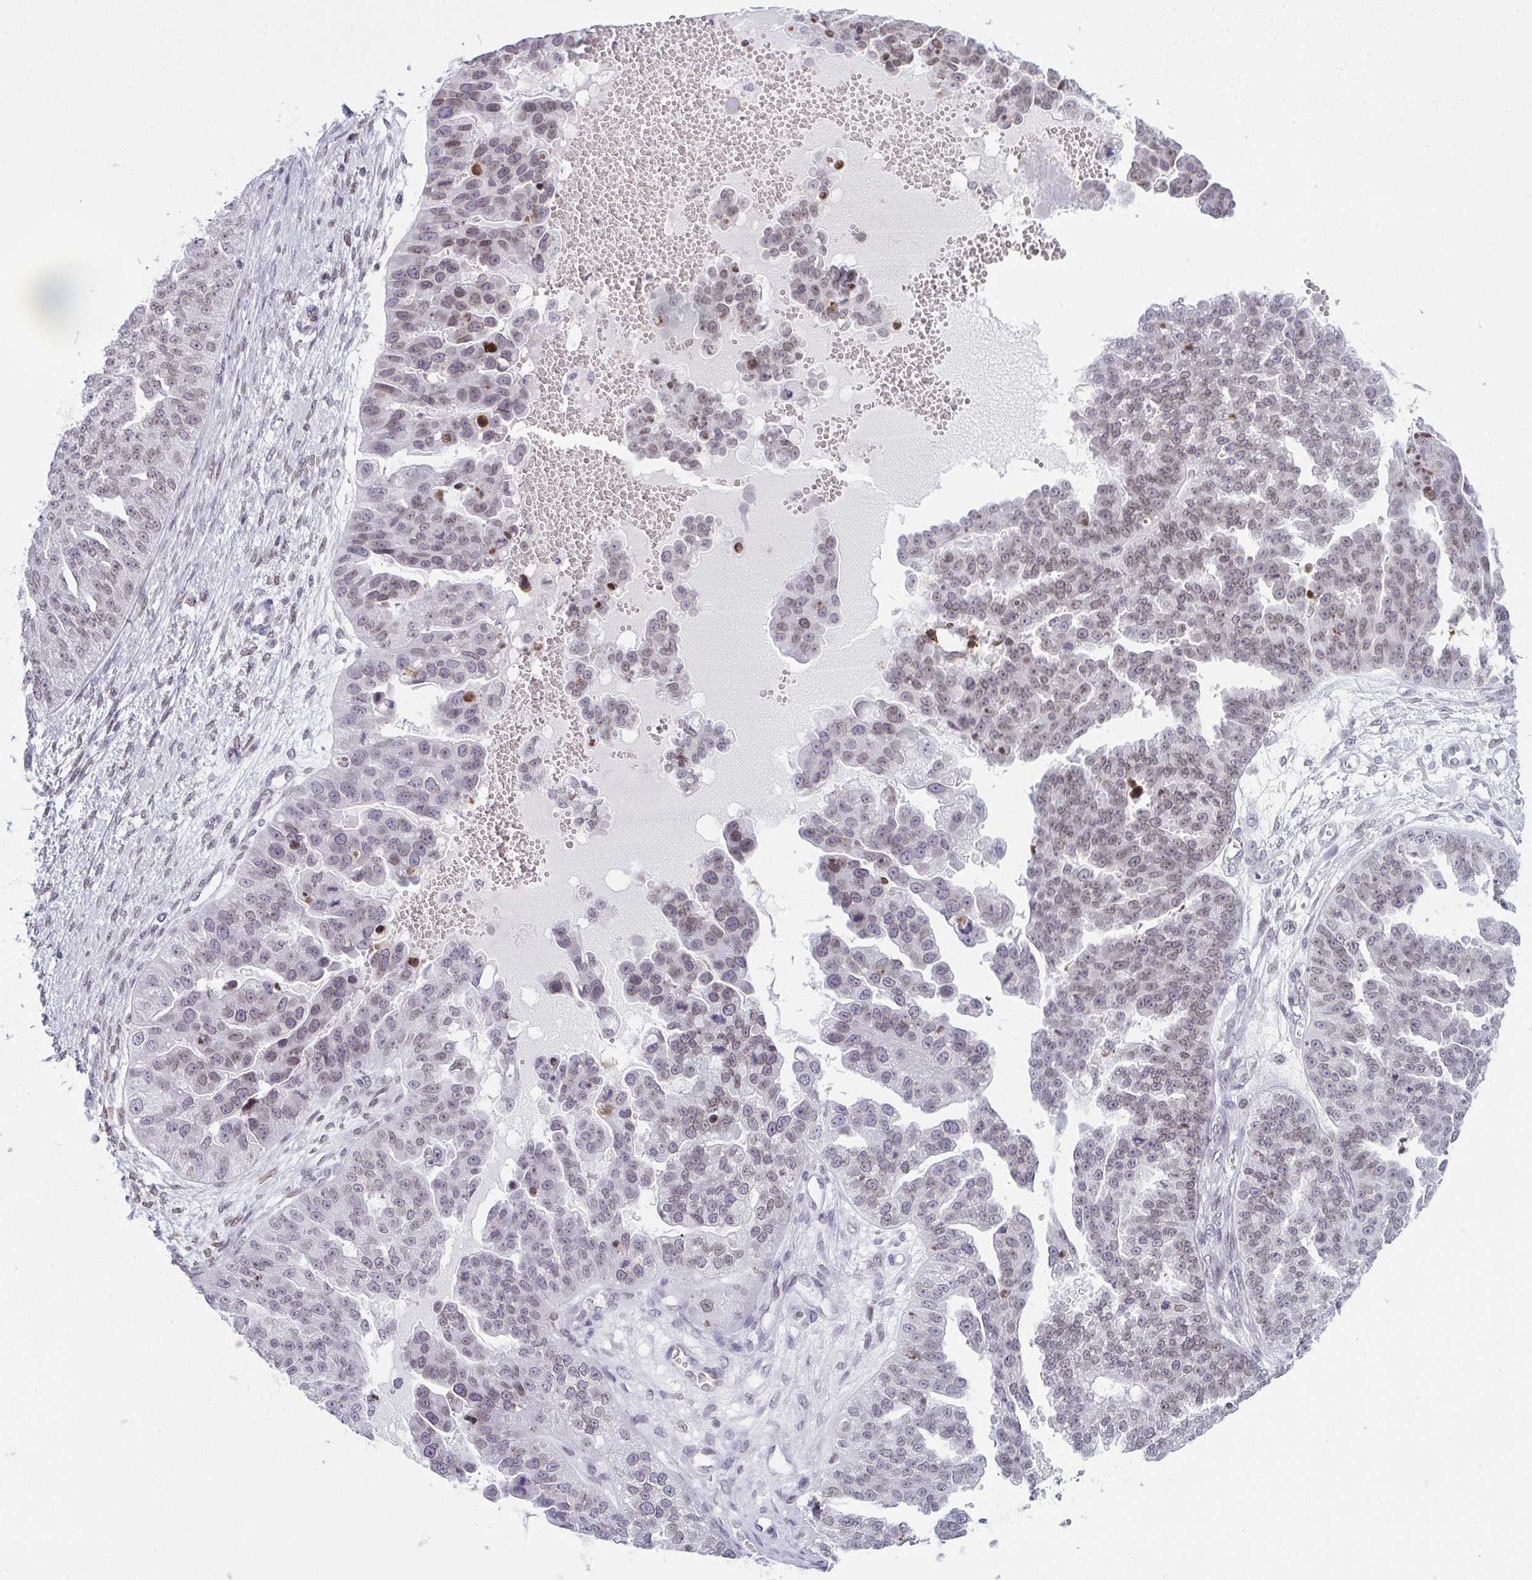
{"staining": {"intensity": "weak", "quantity": "25%-75%", "location": "cytoplasmic/membranous,nuclear"}, "tissue": "ovarian cancer", "cell_type": "Tumor cells", "image_type": "cancer", "snomed": [{"axis": "morphology", "description": "Cystadenocarcinoma, serous, NOS"}, {"axis": "topography", "description": "Ovary"}], "caption": "This is an image of IHC staining of ovarian cancer, which shows weak staining in the cytoplasmic/membranous and nuclear of tumor cells.", "gene": "LMNB2", "patient": {"sex": "female", "age": 58}}